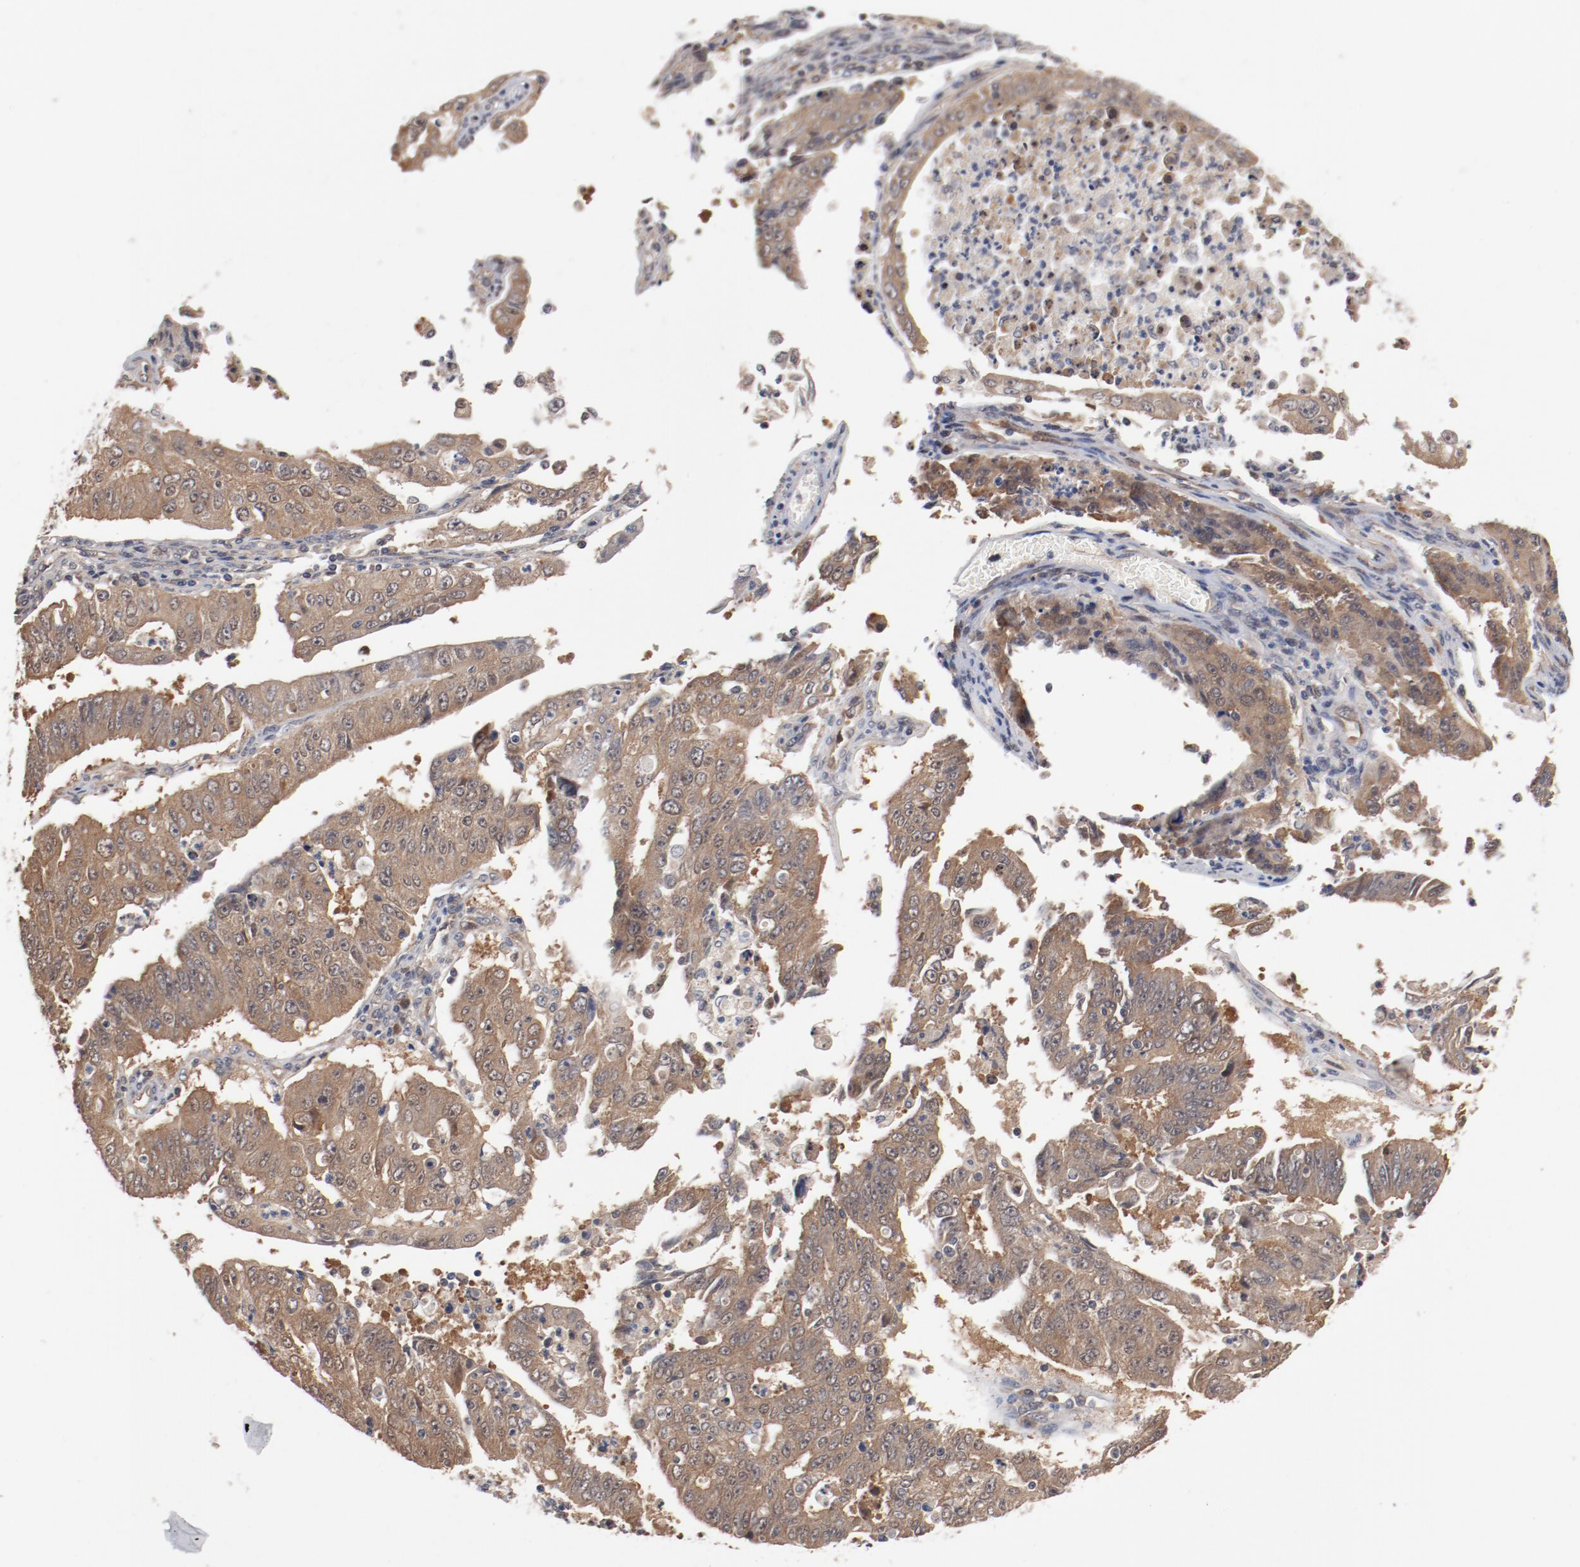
{"staining": {"intensity": "moderate", "quantity": ">75%", "location": "cytoplasmic/membranous"}, "tissue": "endometrial cancer", "cell_type": "Tumor cells", "image_type": "cancer", "snomed": [{"axis": "morphology", "description": "Adenocarcinoma, NOS"}, {"axis": "topography", "description": "Endometrium"}], "caption": "Endometrial cancer (adenocarcinoma) stained for a protein shows moderate cytoplasmic/membranous positivity in tumor cells.", "gene": "PITPNM2", "patient": {"sex": "female", "age": 42}}